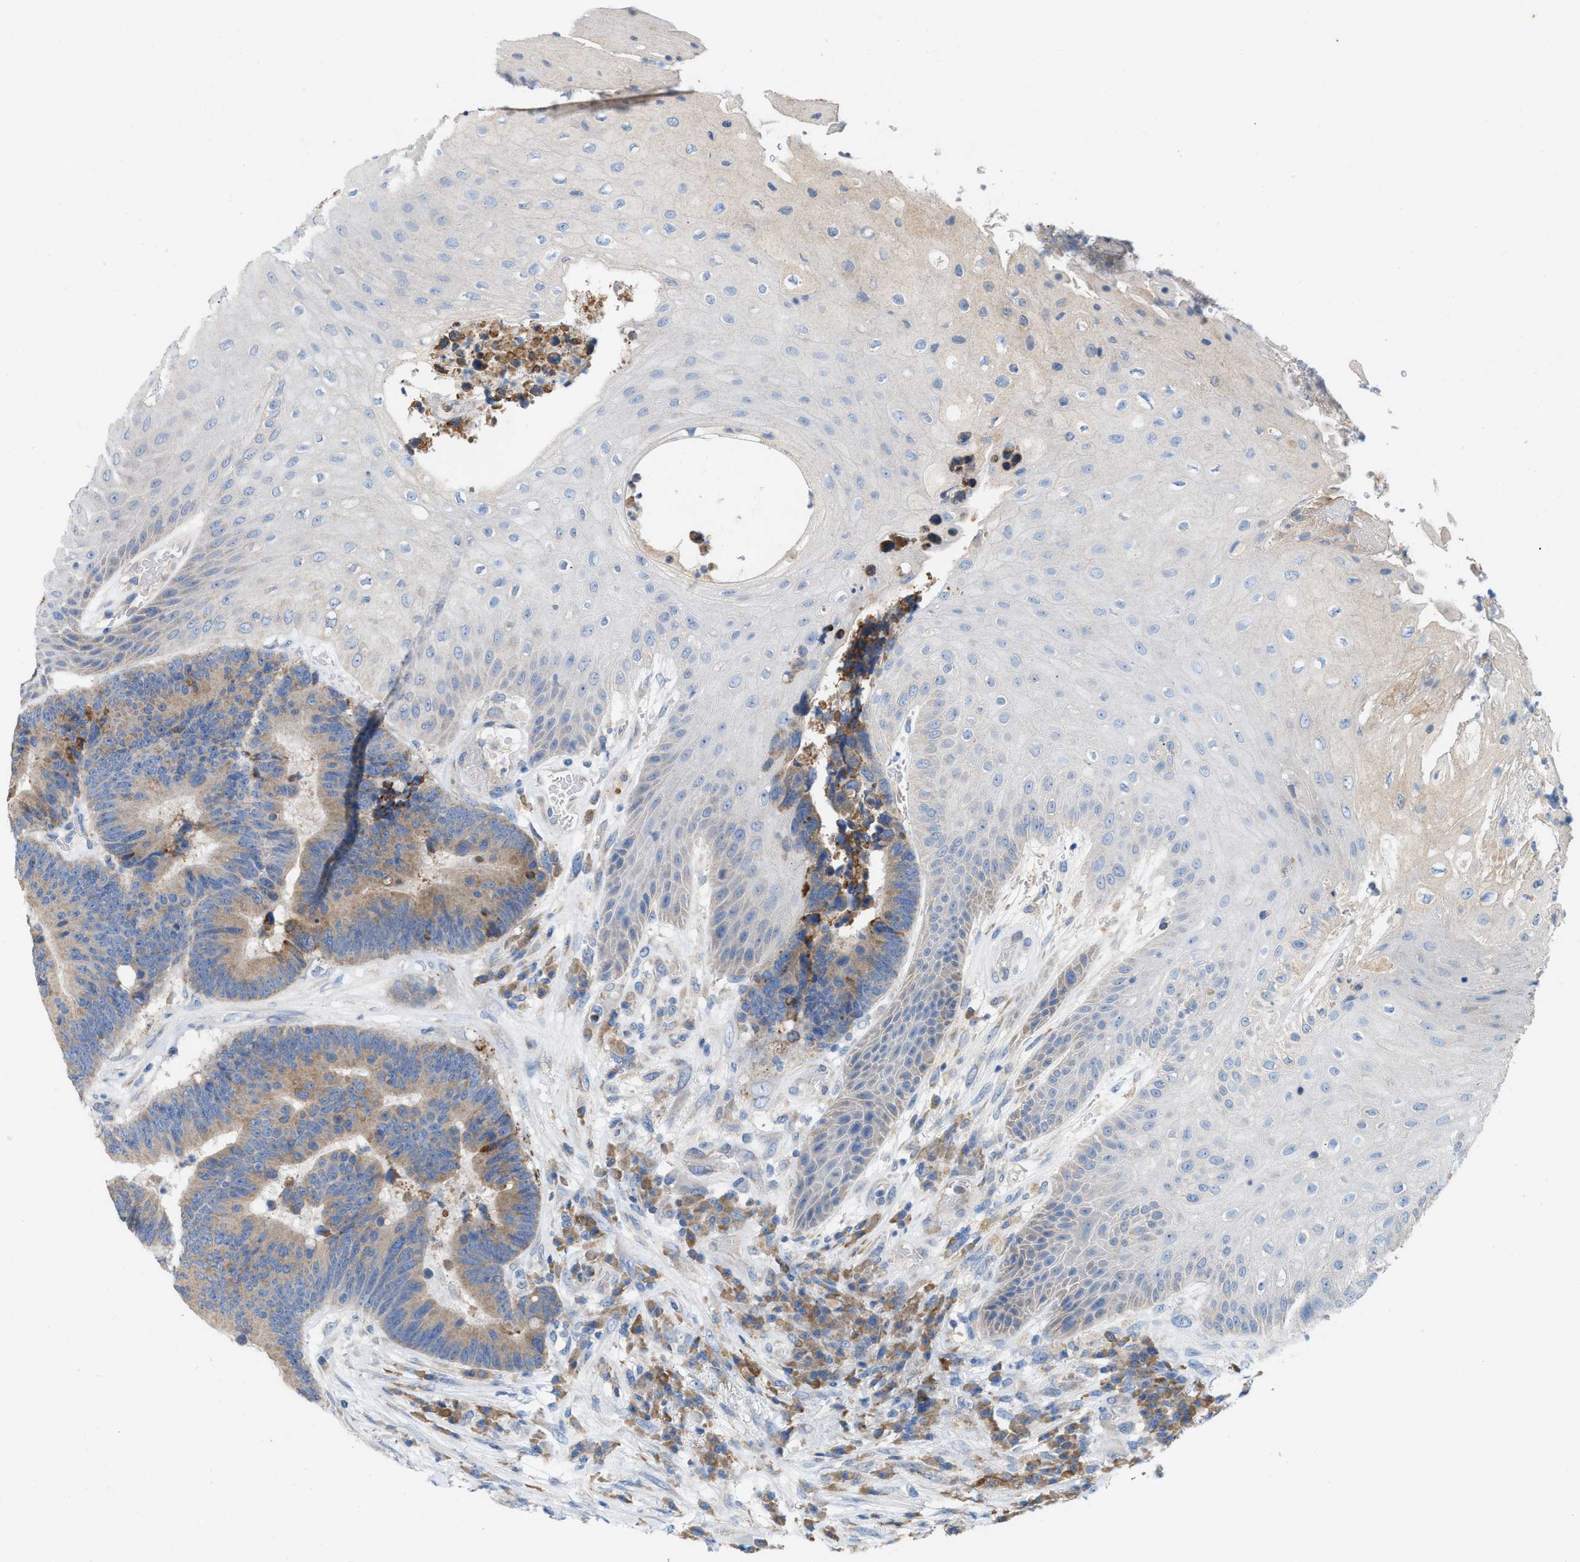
{"staining": {"intensity": "weak", "quantity": ">75%", "location": "cytoplasmic/membranous"}, "tissue": "colorectal cancer", "cell_type": "Tumor cells", "image_type": "cancer", "snomed": [{"axis": "morphology", "description": "Adenocarcinoma, NOS"}, {"axis": "topography", "description": "Rectum"}, {"axis": "topography", "description": "Anal"}], "caption": "Adenocarcinoma (colorectal) stained with a protein marker reveals weak staining in tumor cells.", "gene": "DYNC2I1", "patient": {"sex": "female", "age": 89}}